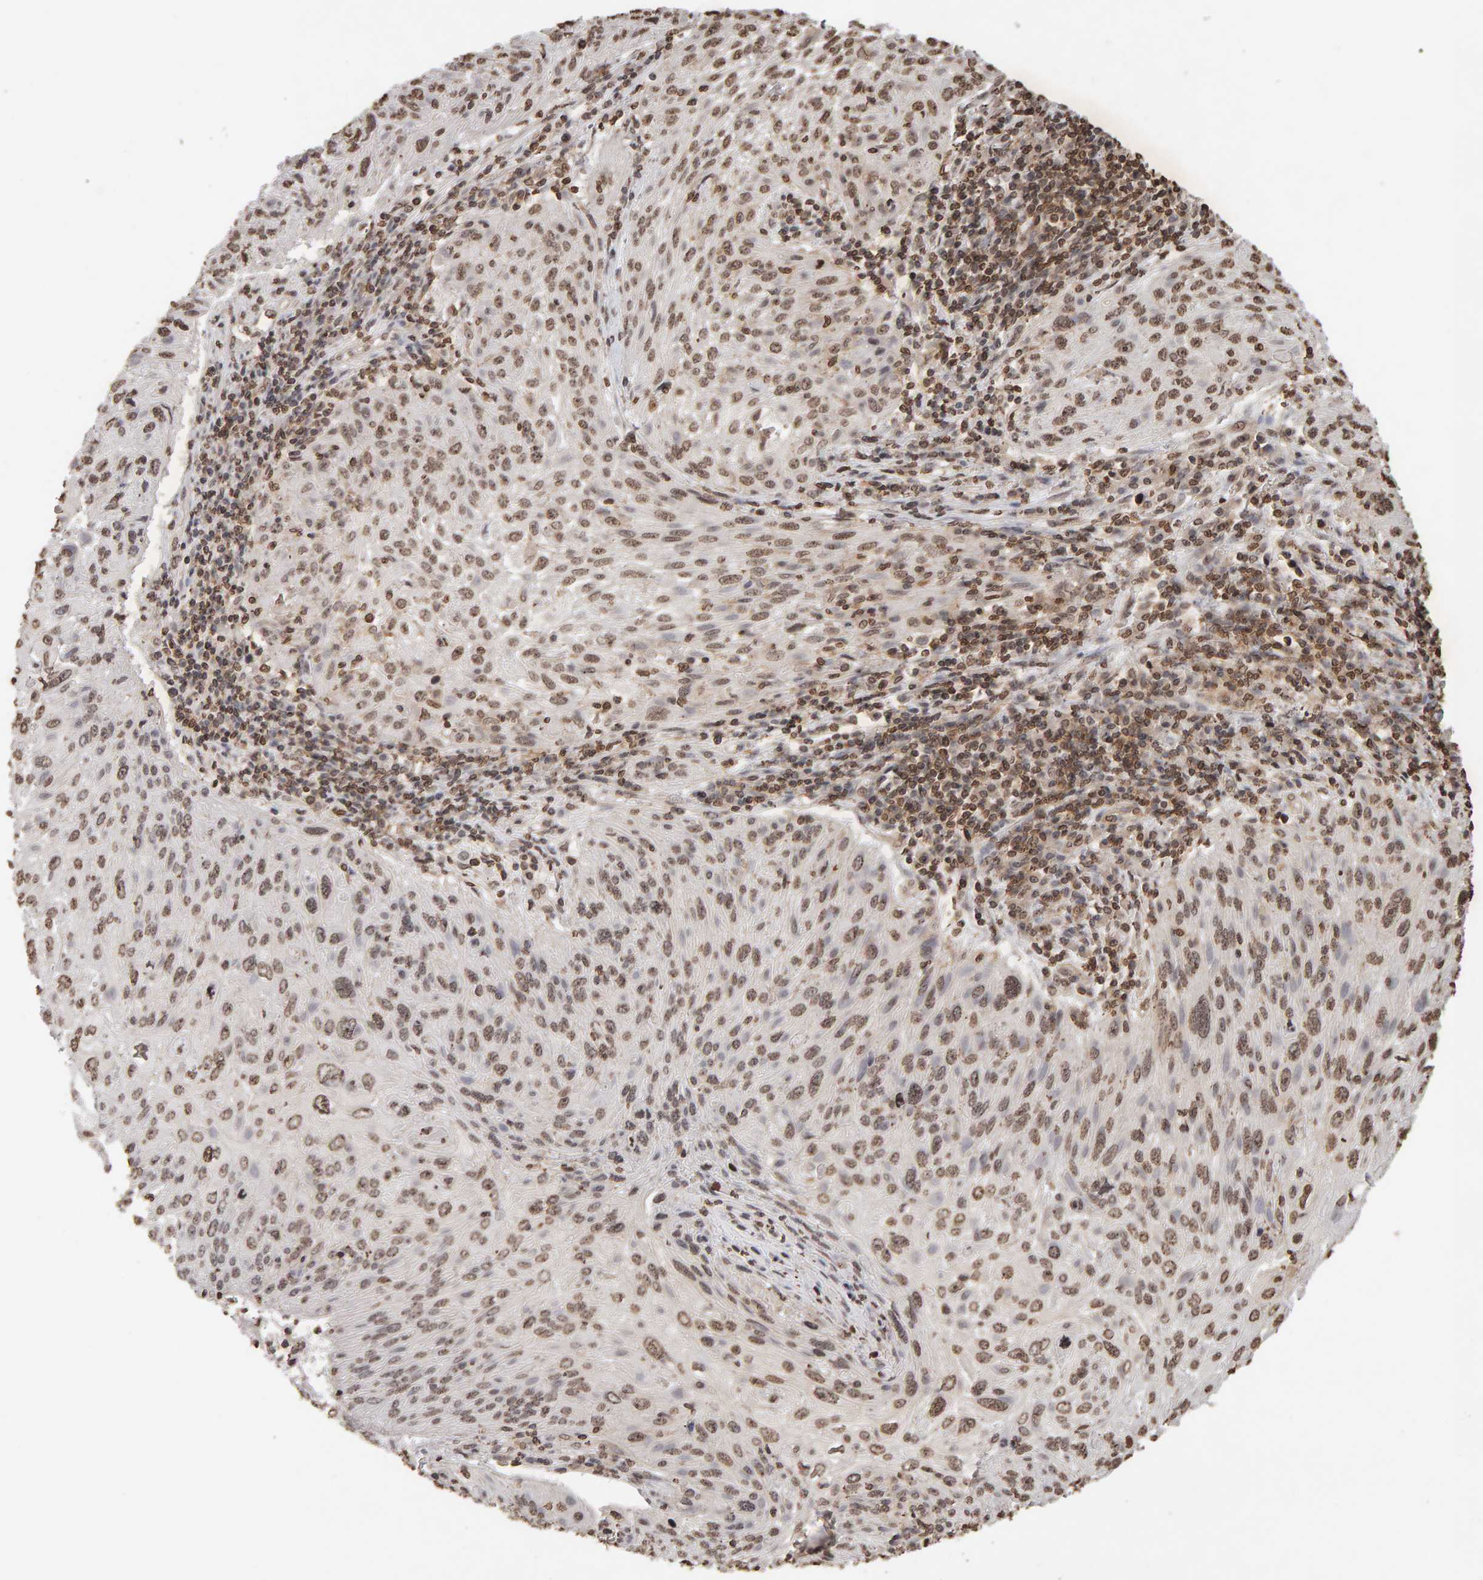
{"staining": {"intensity": "weak", "quantity": ">75%", "location": "nuclear"}, "tissue": "cervical cancer", "cell_type": "Tumor cells", "image_type": "cancer", "snomed": [{"axis": "morphology", "description": "Squamous cell carcinoma, NOS"}, {"axis": "topography", "description": "Cervix"}], "caption": "Tumor cells exhibit weak nuclear staining in about >75% of cells in cervical squamous cell carcinoma.", "gene": "DNAJB5", "patient": {"sex": "female", "age": 51}}